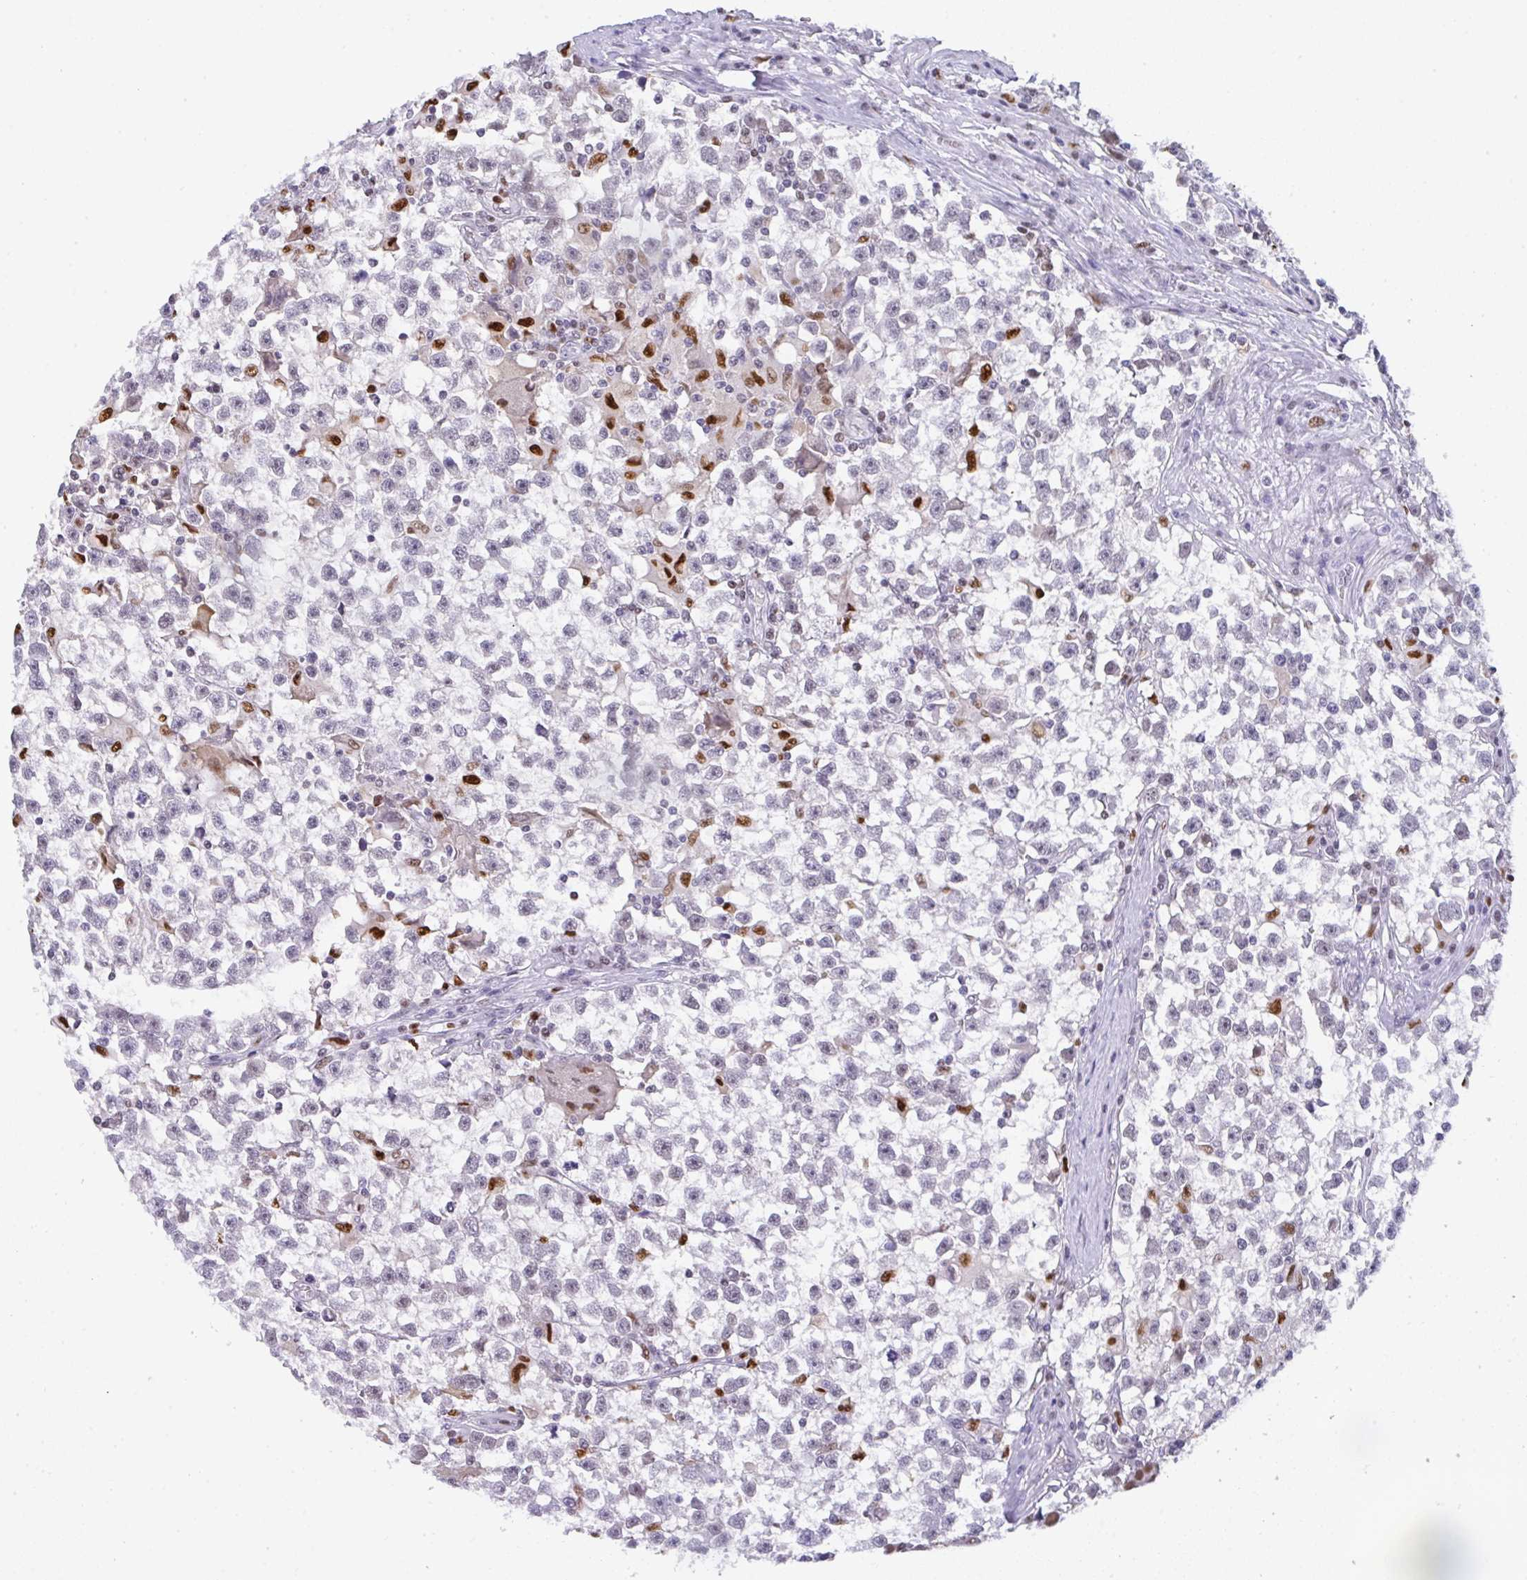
{"staining": {"intensity": "negative", "quantity": "none", "location": "none"}, "tissue": "testis cancer", "cell_type": "Tumor cells", "image_type": "cancer", "snomed": [{"axis": "morphology", "description": "Seminoma, NOS"}, {"axis": "topography", "description": "Testis"}], "caption": "Immunohistochemistry micrograph of human testis cancer stained for a protein (brown), which reveals no positivity in tumor cells.", "gene": "BBX", "patient": {"sex": "male", "age": 31}}